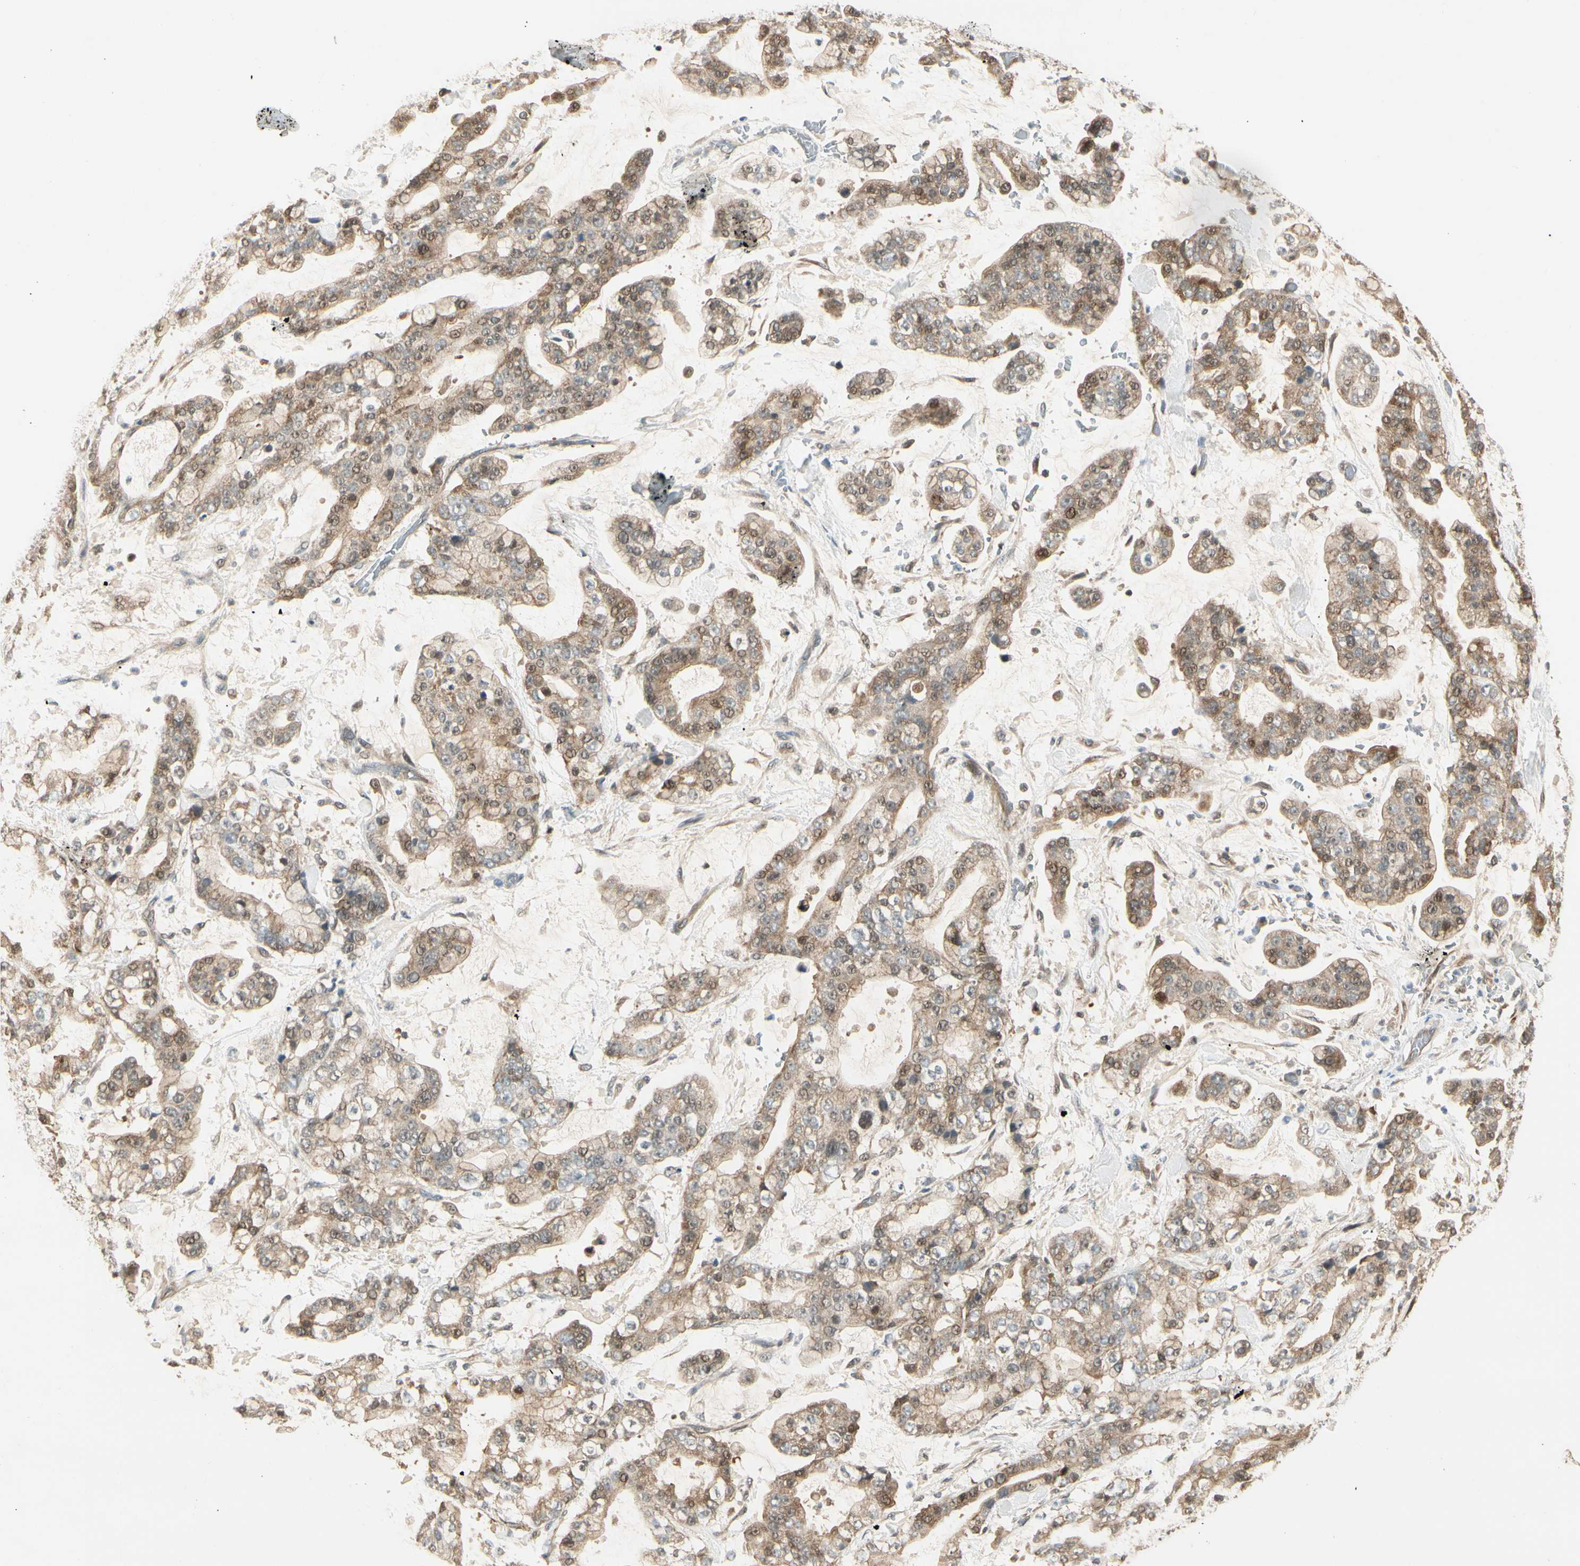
{"staining": {"intensity": "weak", "quantity": ">75%", "location": "cytoplasmic/membranous"}, "tissue": "stomach cancer", "cell_type": "Tumor cells", "image_type": "cancer", "snomed": [{"axis": "morphology", "description": "Normal tissue, NOS"}, {"axis": "morphology", "description": "Adenocarcinoma, NOS"}, {"axis": "topography", "description": "Stomach, upper"}, {"axis": "topography", "description": "Stomach"}], "caption": "DAB (3,3'-diaminobenzidine) immunohistochemical staining of human adenocarcinoma (stomach) reveals weak cytoplasmic/membranous protein staining in about >75% of tumor cells.", "gene": "IPO5", "patient": {"sex": "male", "age": 76}}